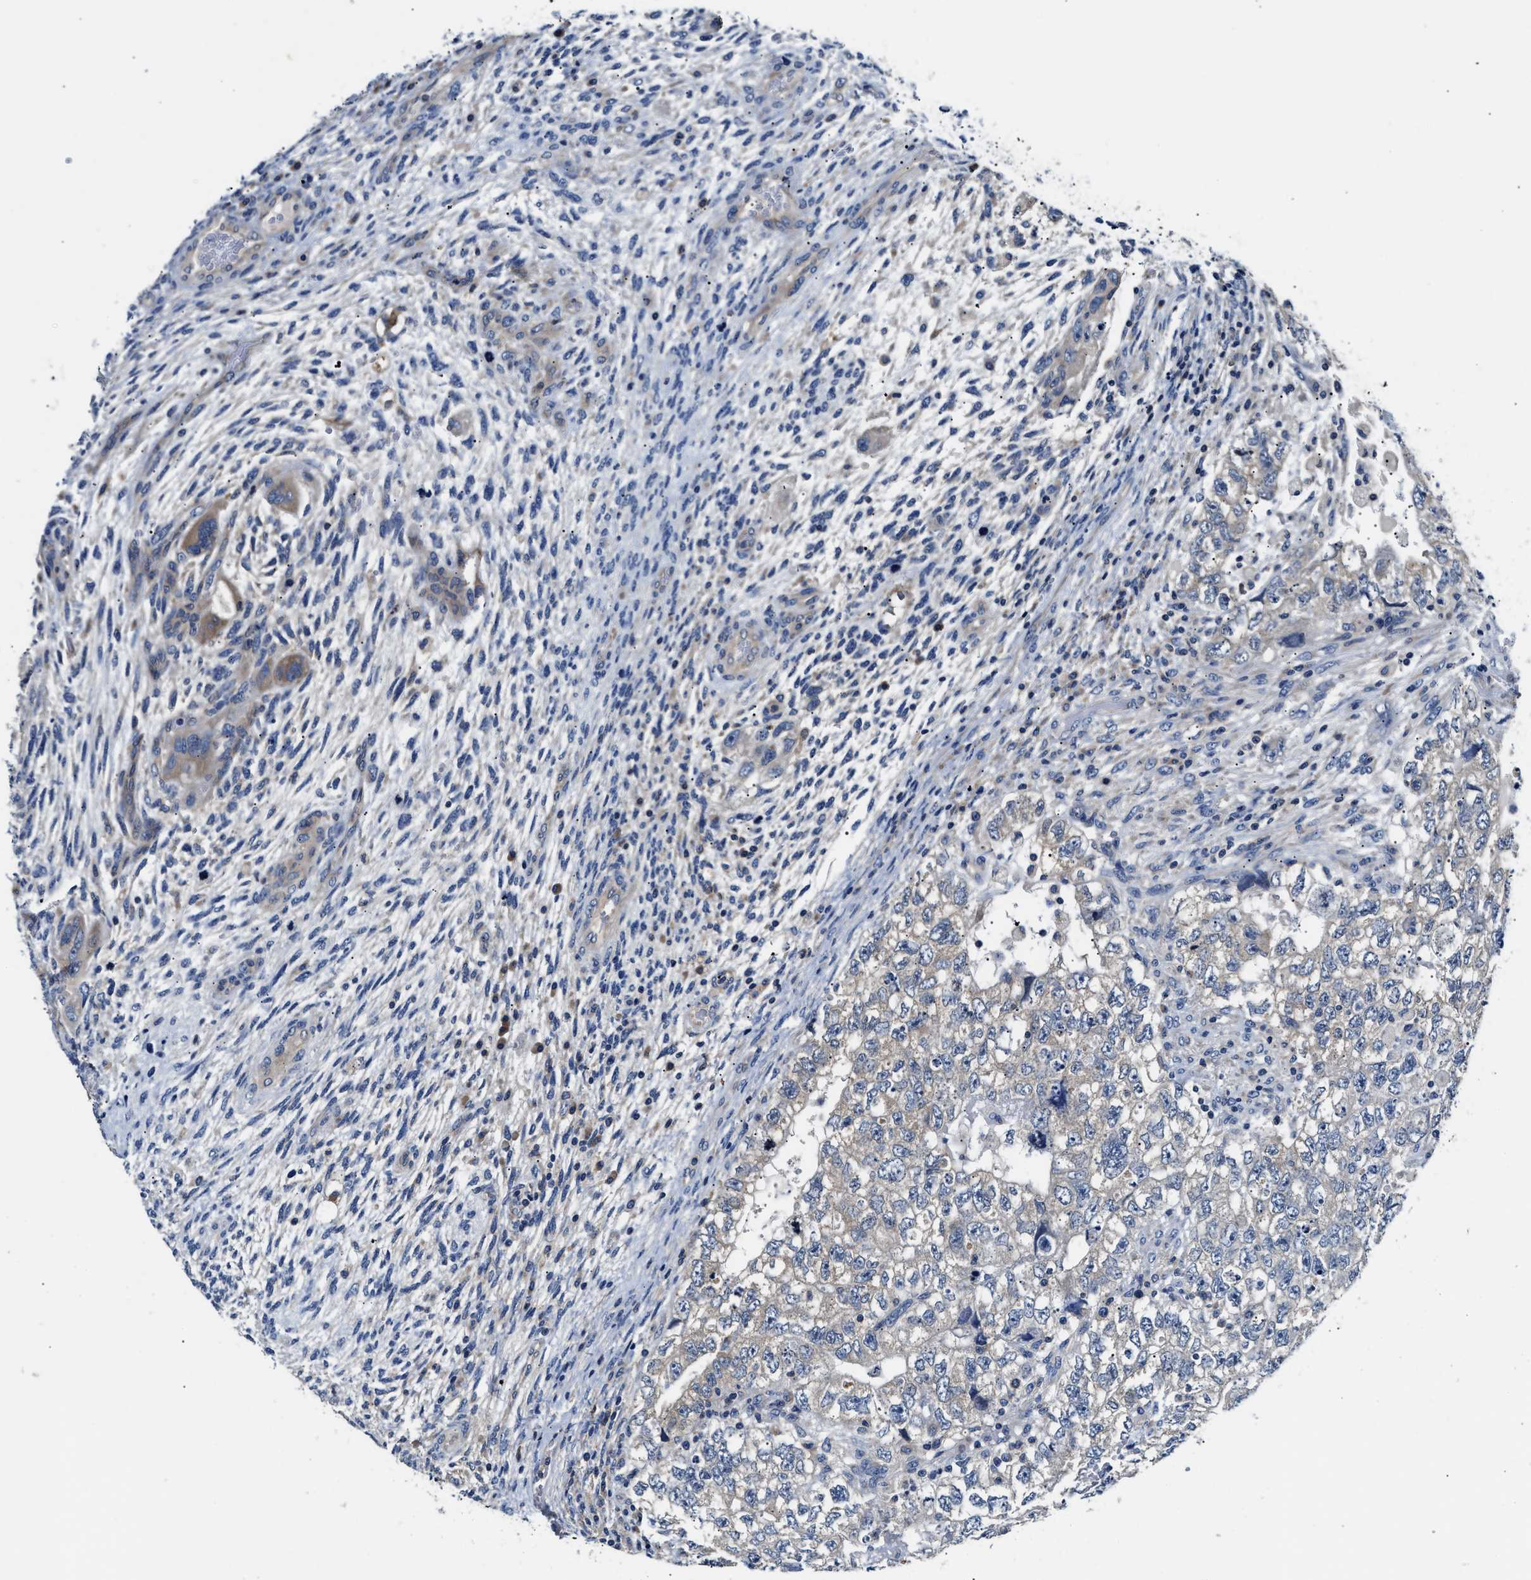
{"staining": {"intensity": "negative", "quantity": "none", "location": "none"}, "tissue": "testis cancer", "cell_type": "Tumor cells", "image_type": "cancer", "snomed": [{"axis": "morphology", "description": "Carcinoma, Embryonal, NOS"}, {"axis": "topography", "description": "Testis"}], "caption": "Tumor cells show no significant protein positivity in testis cancer (embryonal carcinoma). Brightfield microscopy of IHC stained with DAB (3,3'-diaminobenzidine) (brown) and hematoxylin (blue), captured at high magnification.", "gene": "FAM185A", "patient": {"sex": "male", "age": 36}}